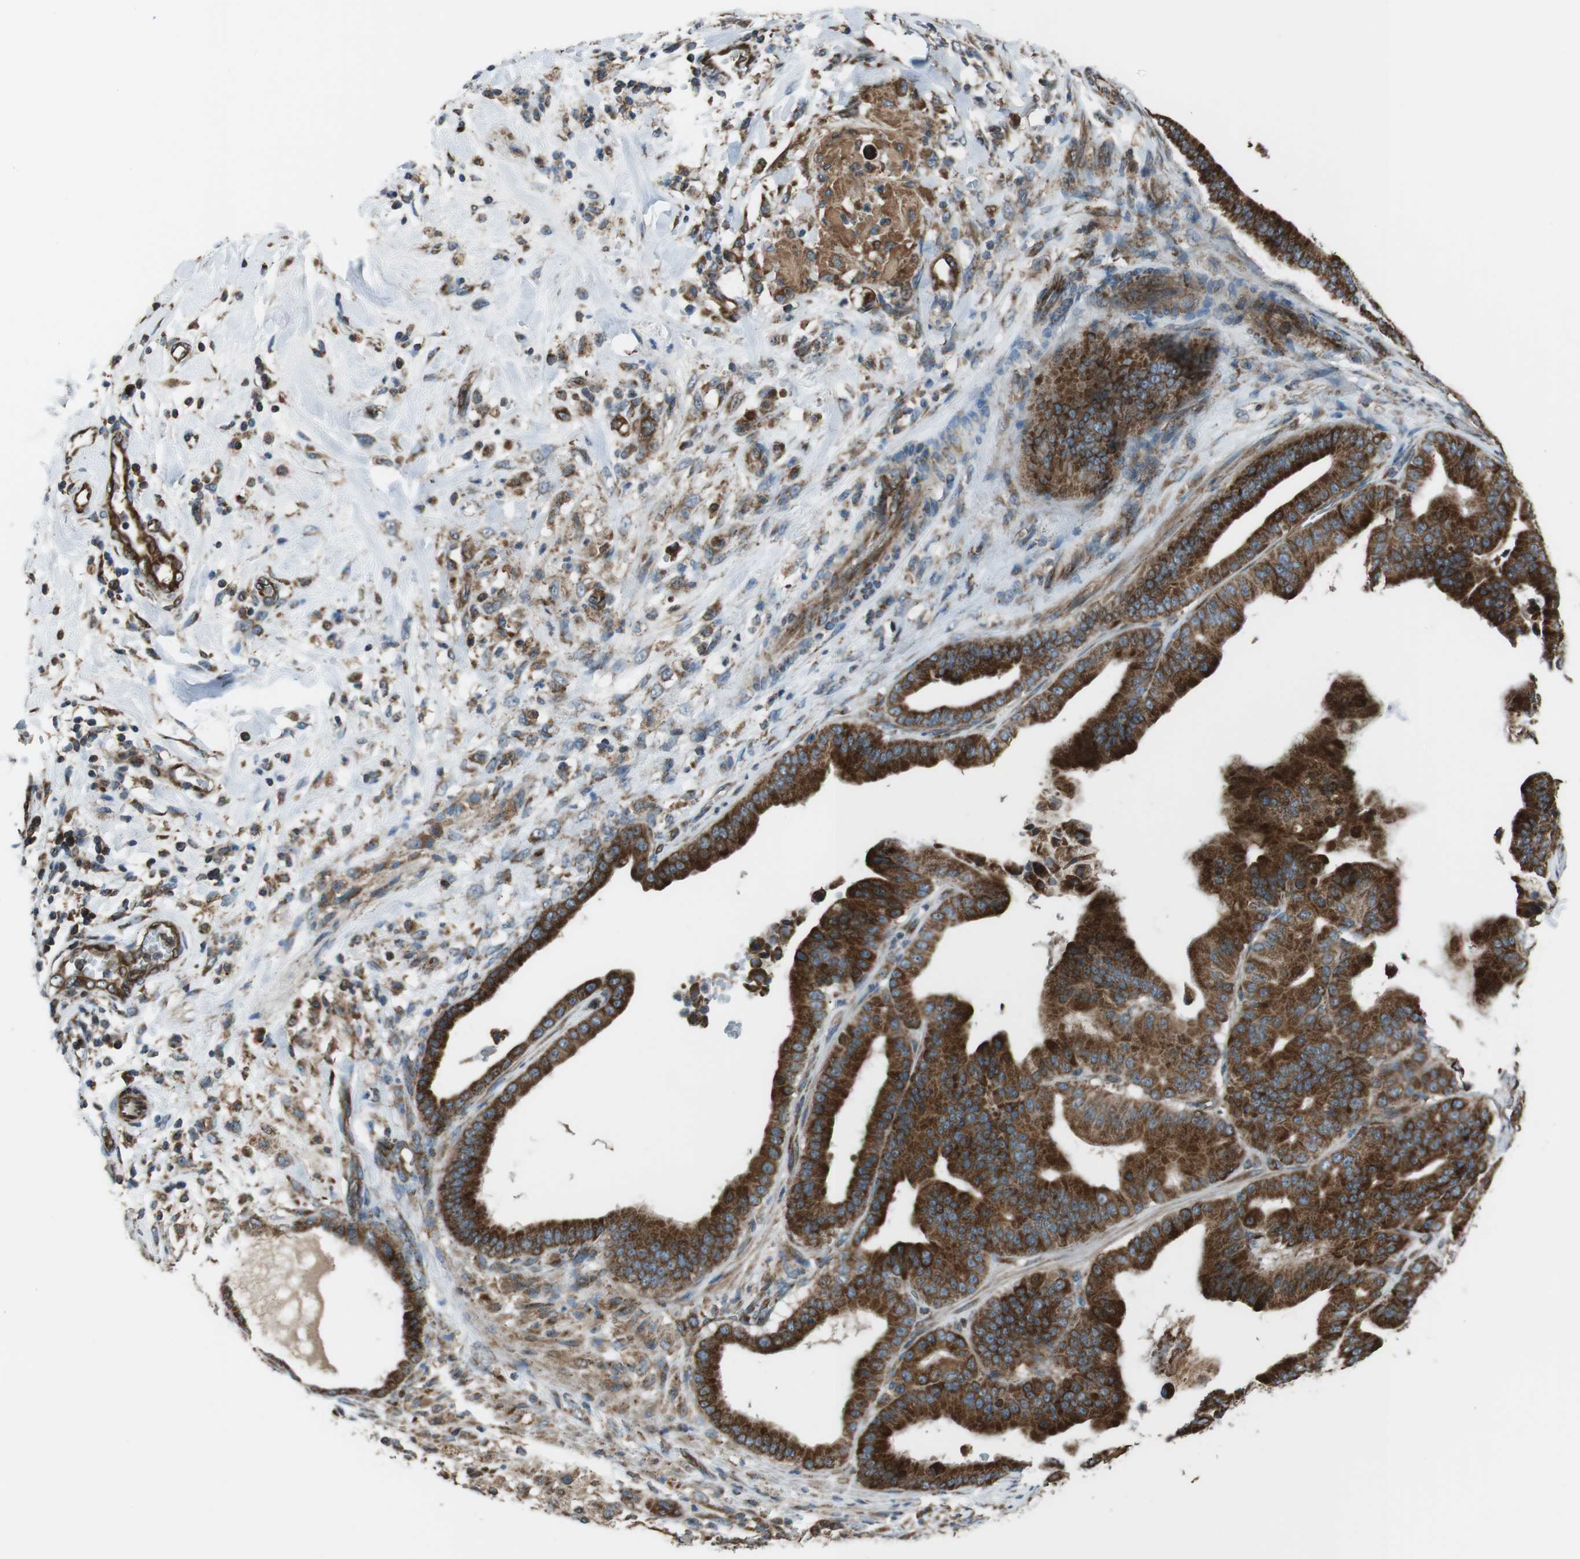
{"staining": {"intensity": "strong", "quantity": ">75%", "location": "cytoplasmic/membranous"}, "tissue": "pancreatic cancer", "cell_type": "Tumor cells", "image_type": "cancer", "snomed": [{"axis": "morphology", "description": "Adenocarcinoma, NOS"}, {"axis": "topography", "description": "Pancreas"}], "caption": "About >75% of tumor cells in pancreatic cancer (adenocarcinoma) demonstrate strong cytoplasmic/membranous protein positivity as visualized by brown immunohistochemical staining.", "gene": "GIMAP8", "patient": {"sex": "male", "age": 63}}